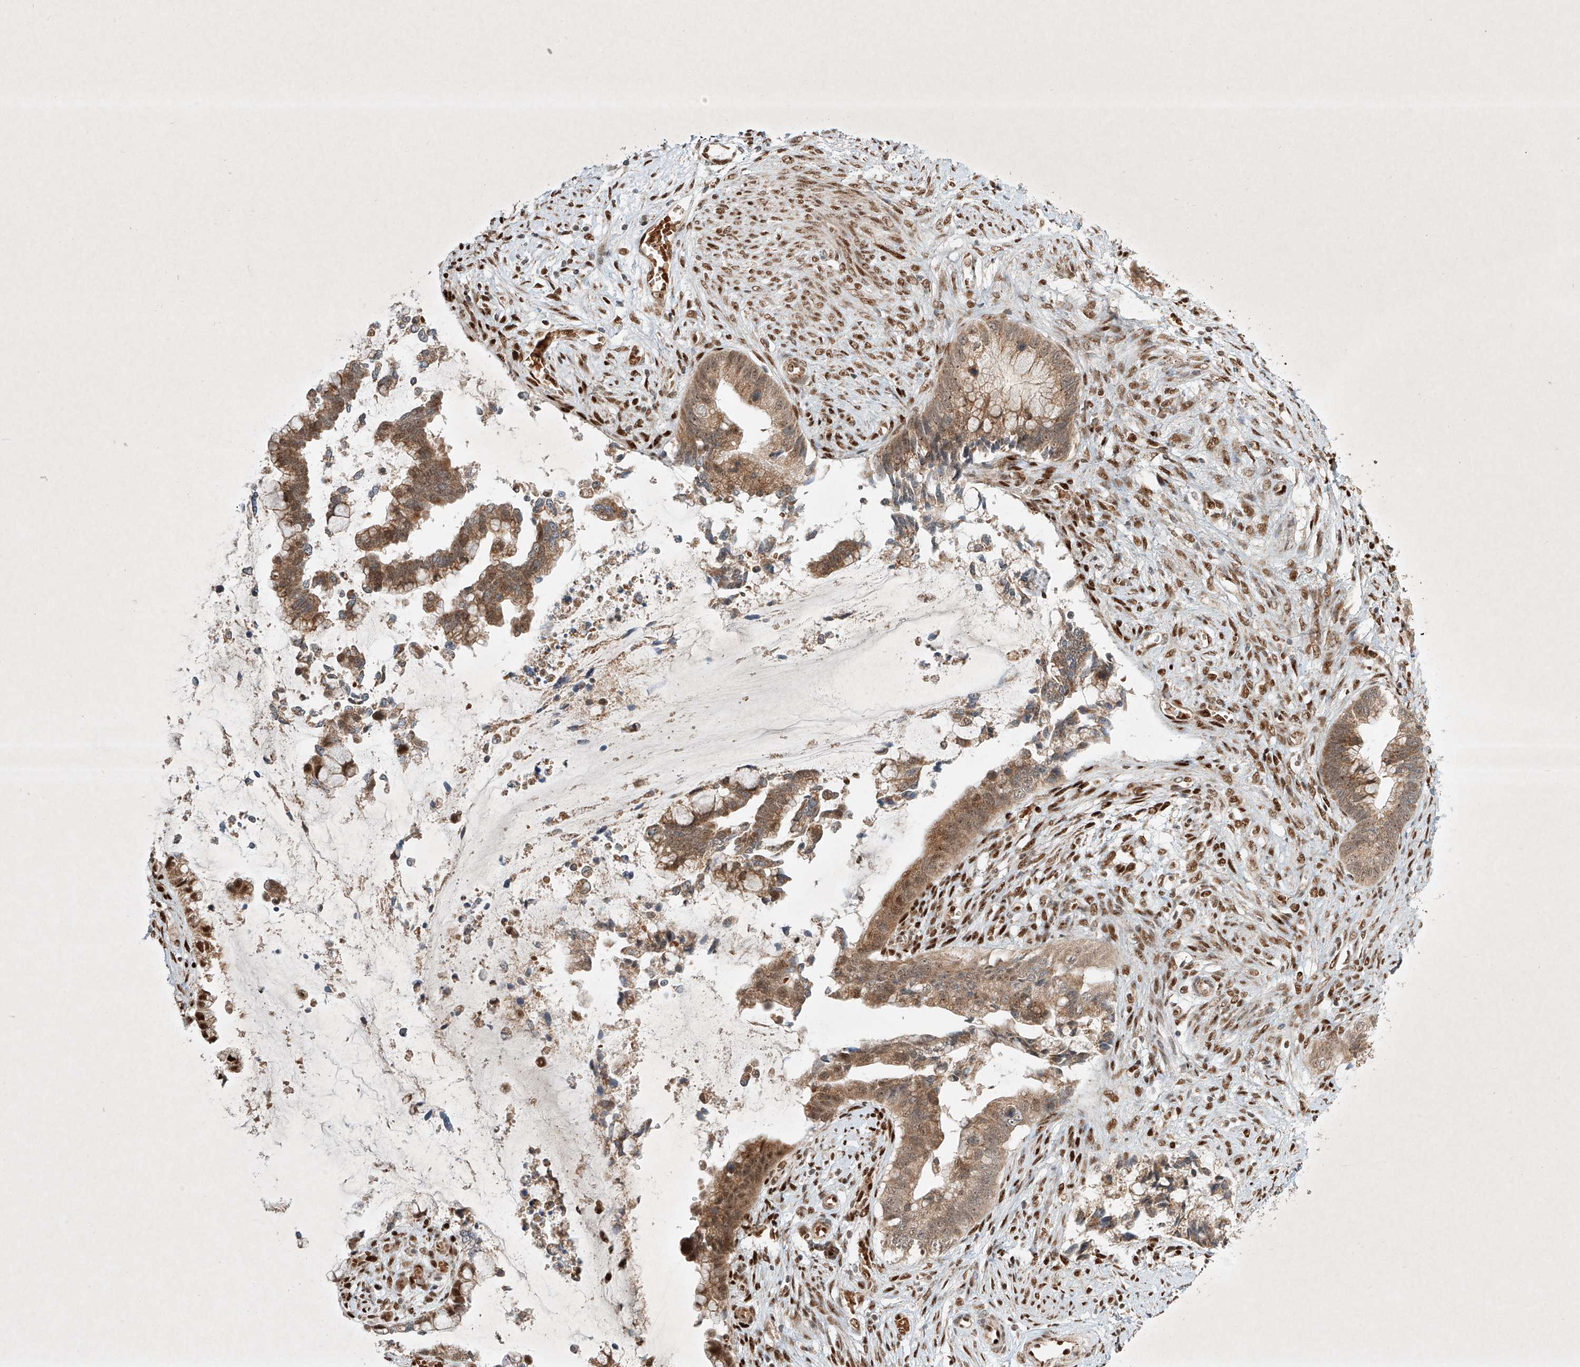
{"staining": {"intensity": "moderate", "quantity": ">75%", "location": "cytoplasmic/membranous"}, "tissue": "cervical cancer", "cell_type": "Tumor cells", "image_type": "cancer", "snomed": [{"axis": "morphology", "description": "Adenocarcinoma, NOS"}, {"axis": "topography", "description": "Cervix"}], "caption": "High-power microscopy captured an immunohistochemistry photomicrograph of cervical adenocarcinoma, revealing moderate cytoplasmic/membranous positivity in about >75% of tumor cells.", "gene": "EPG5", "patient": {"sex": "female", "age": 44}}